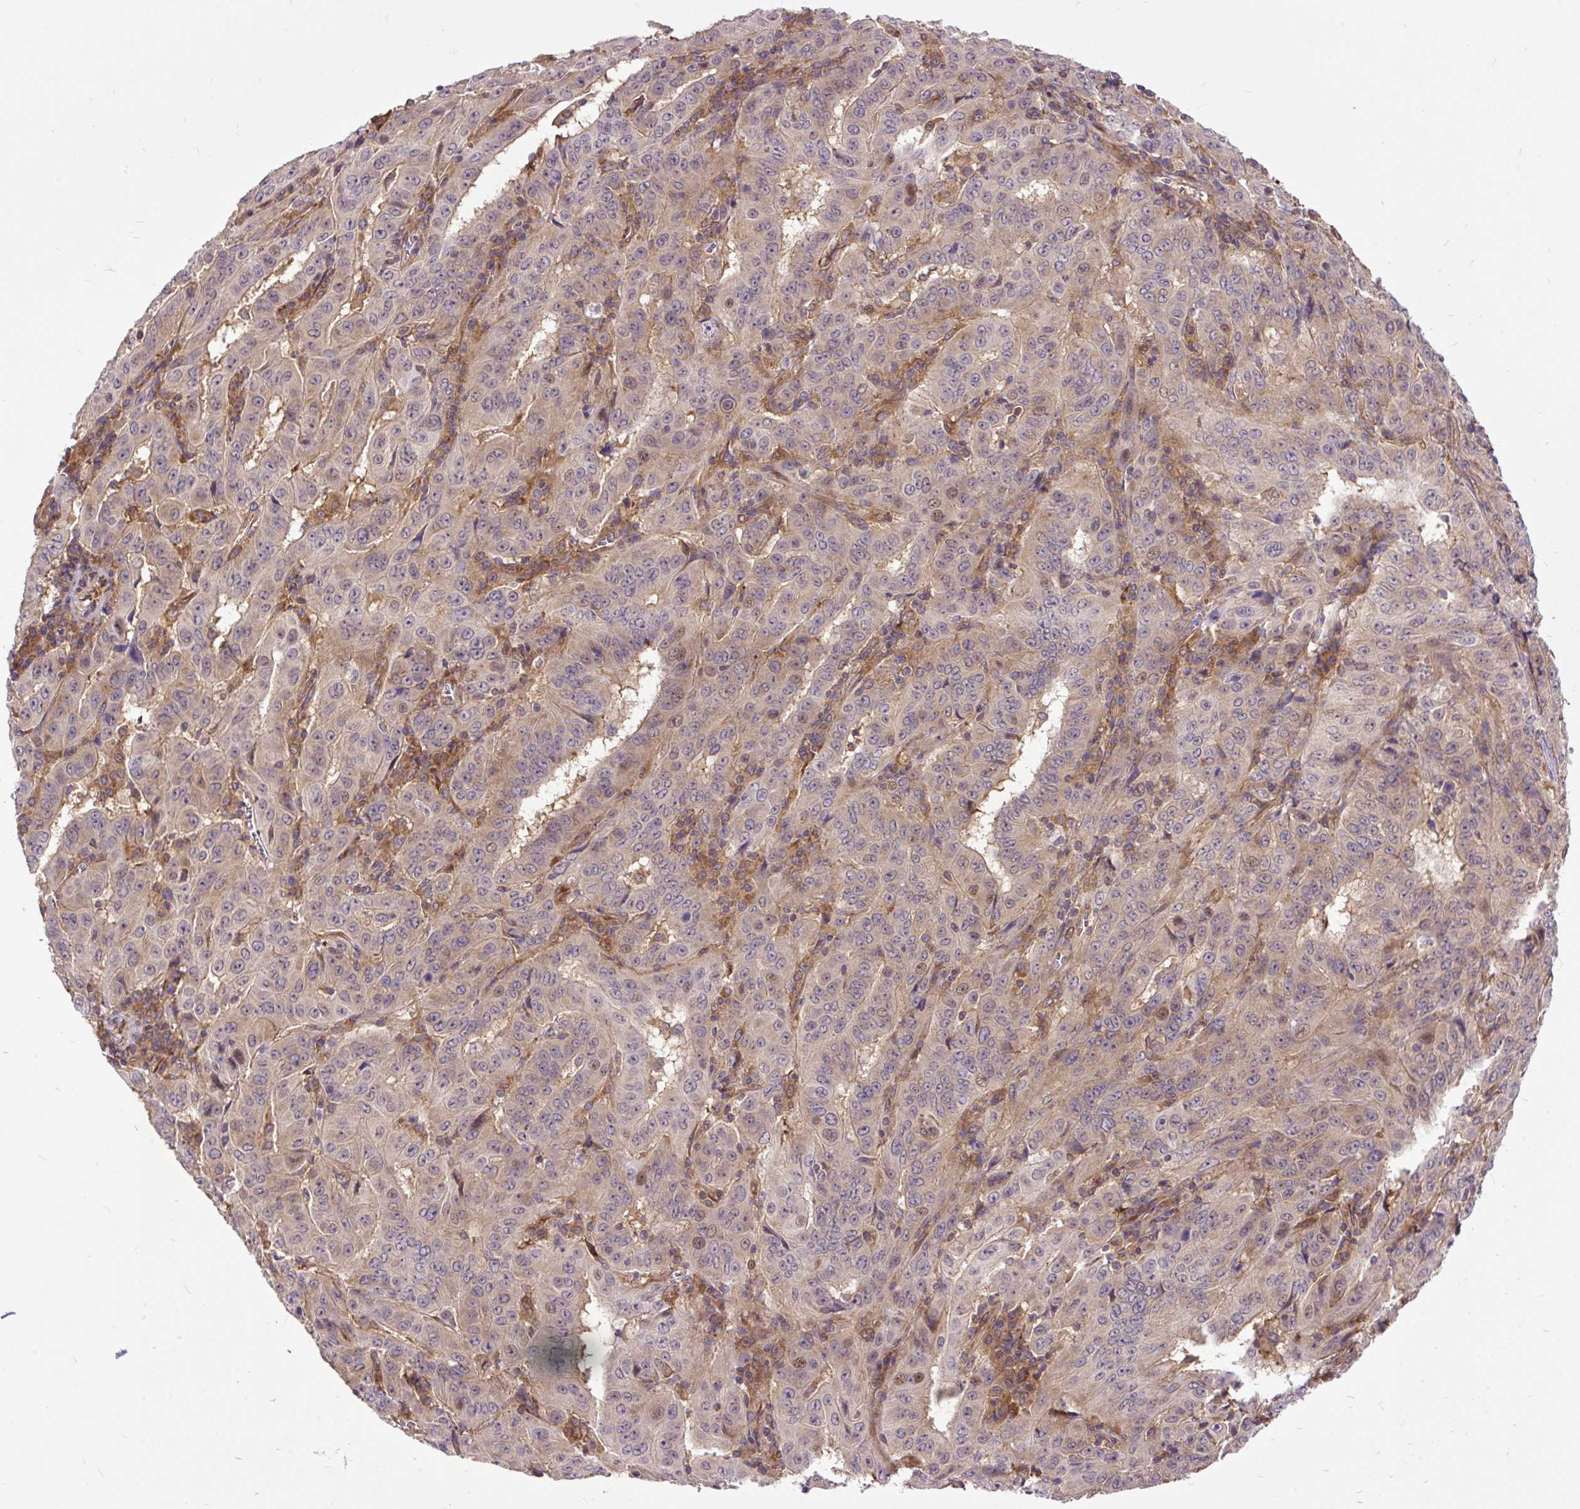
{"staining": {"intensity": "weak", "quantity": "<25%", "location": "nuclear"}, "tissue": "pancreatic cancer", "cell_type": "Tumor cells", "image_type": "cancer", "snomed": [{"axis": "morphology", "description": "Adenocarcinoma, NOS"}, {"axis": "topography", "description": "Pancreas"}], "caption": "Human pancreatic cancer (adenocarcinoma) stained for a protein using immunohistochemistry (IHC) reveals no staining in tumor cells.", "gene": "TRIM17", "patient": {"sex": "male", "age": 63}}